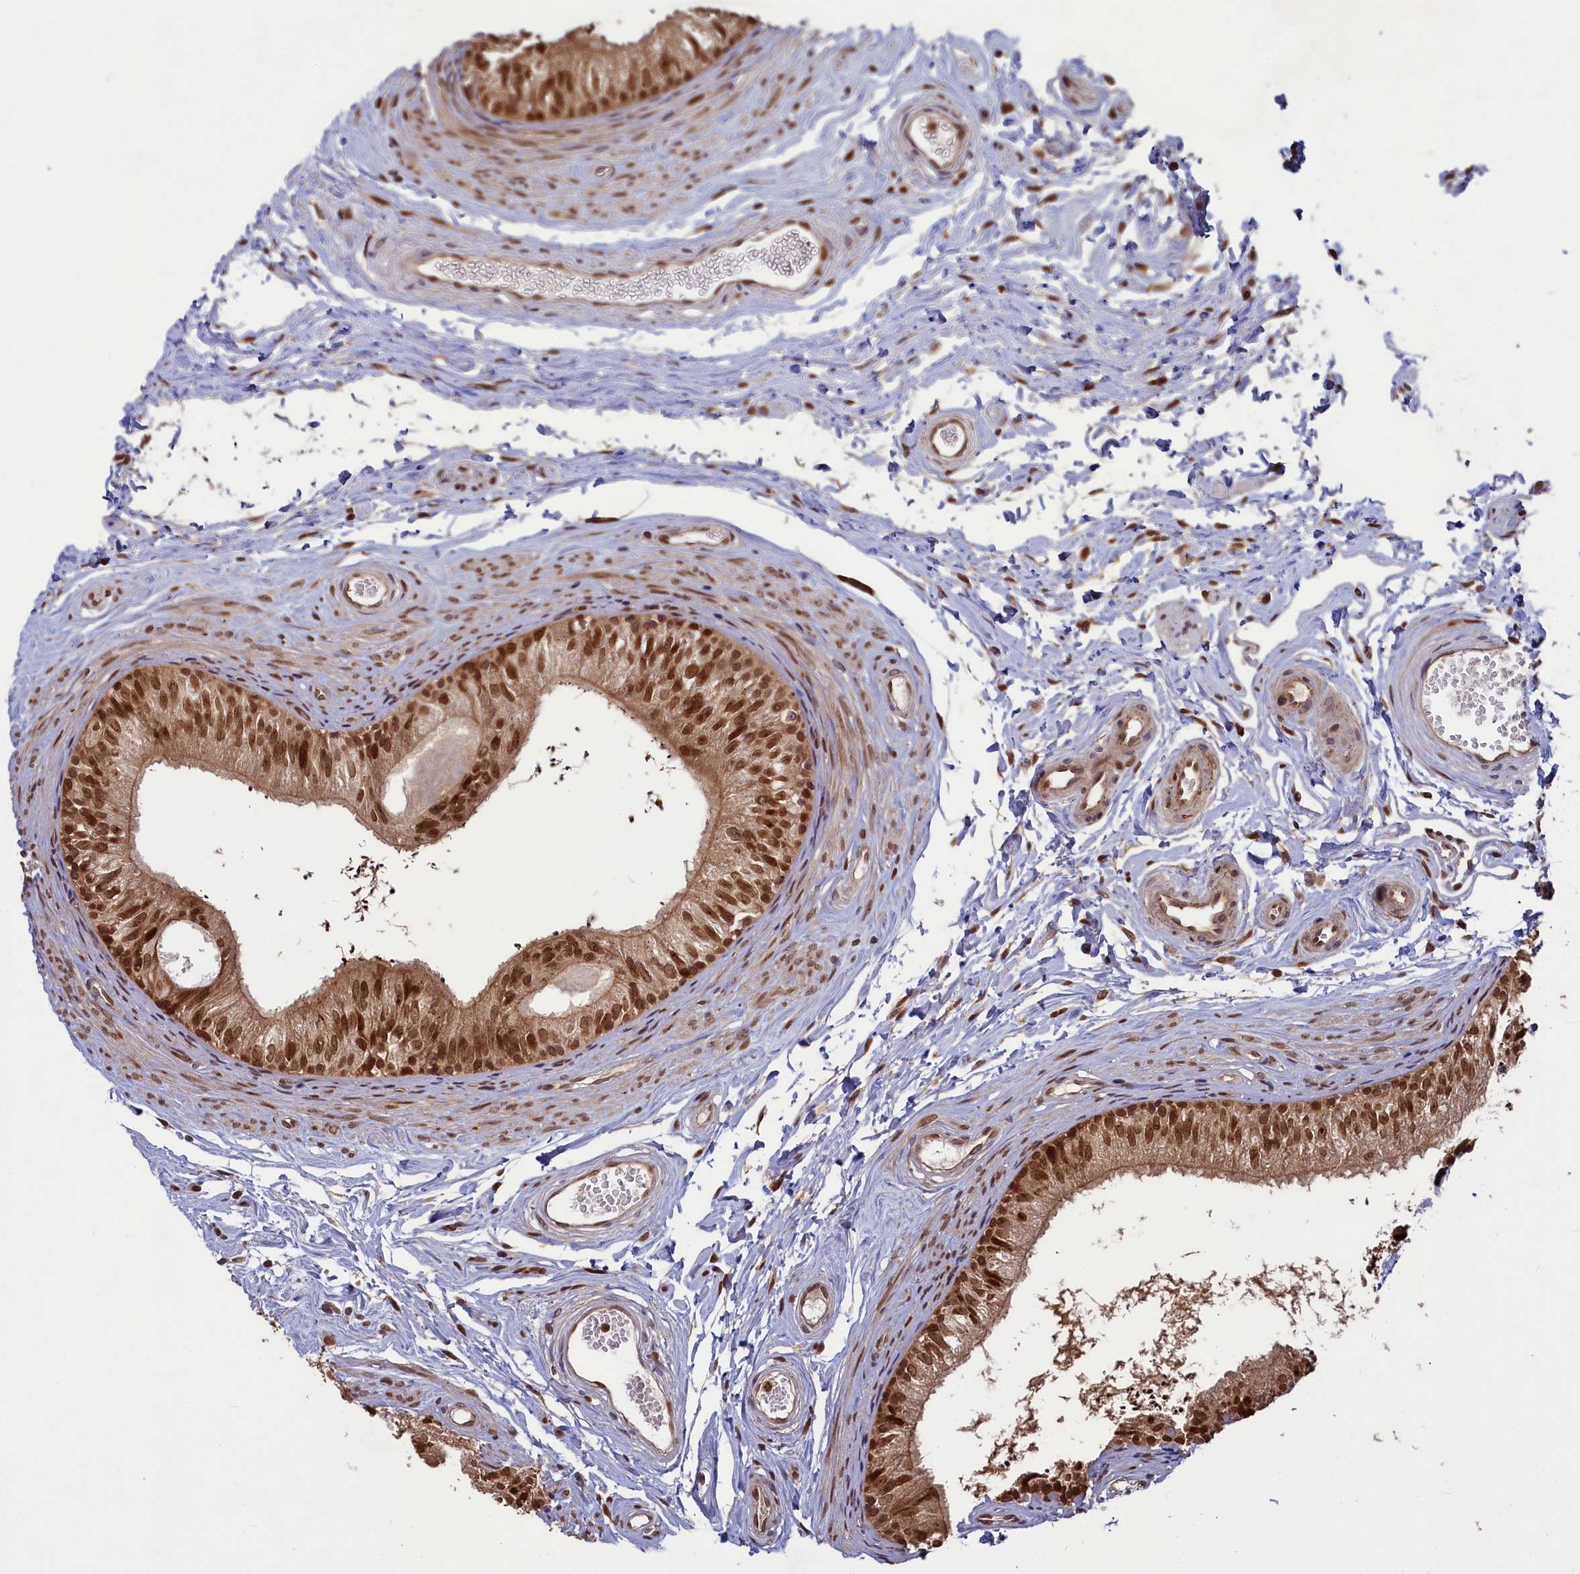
{"staining": {"intensity": "strong", "quantity": ">75%", "location": "nuclear"}, "tissue": "epididymis", "cell_type": "Glandular cells", "image_type": "normal", "snomed": [{"axis": "morphology", "description": "Normal tissue, NOS"}, {"axis": "topography", "description": "Epididymis"}], "caption": "Epididymis stained with DAB (3,3'-diaminobenzidine) IHC reveals high levels of strong nuclear expression in about >75% of glandular cells. (brown staining indicates protein expression, while blue staining denotes nuclei).", "gene": "NAE1", "patient": {"sex": "male", "age": 56}}